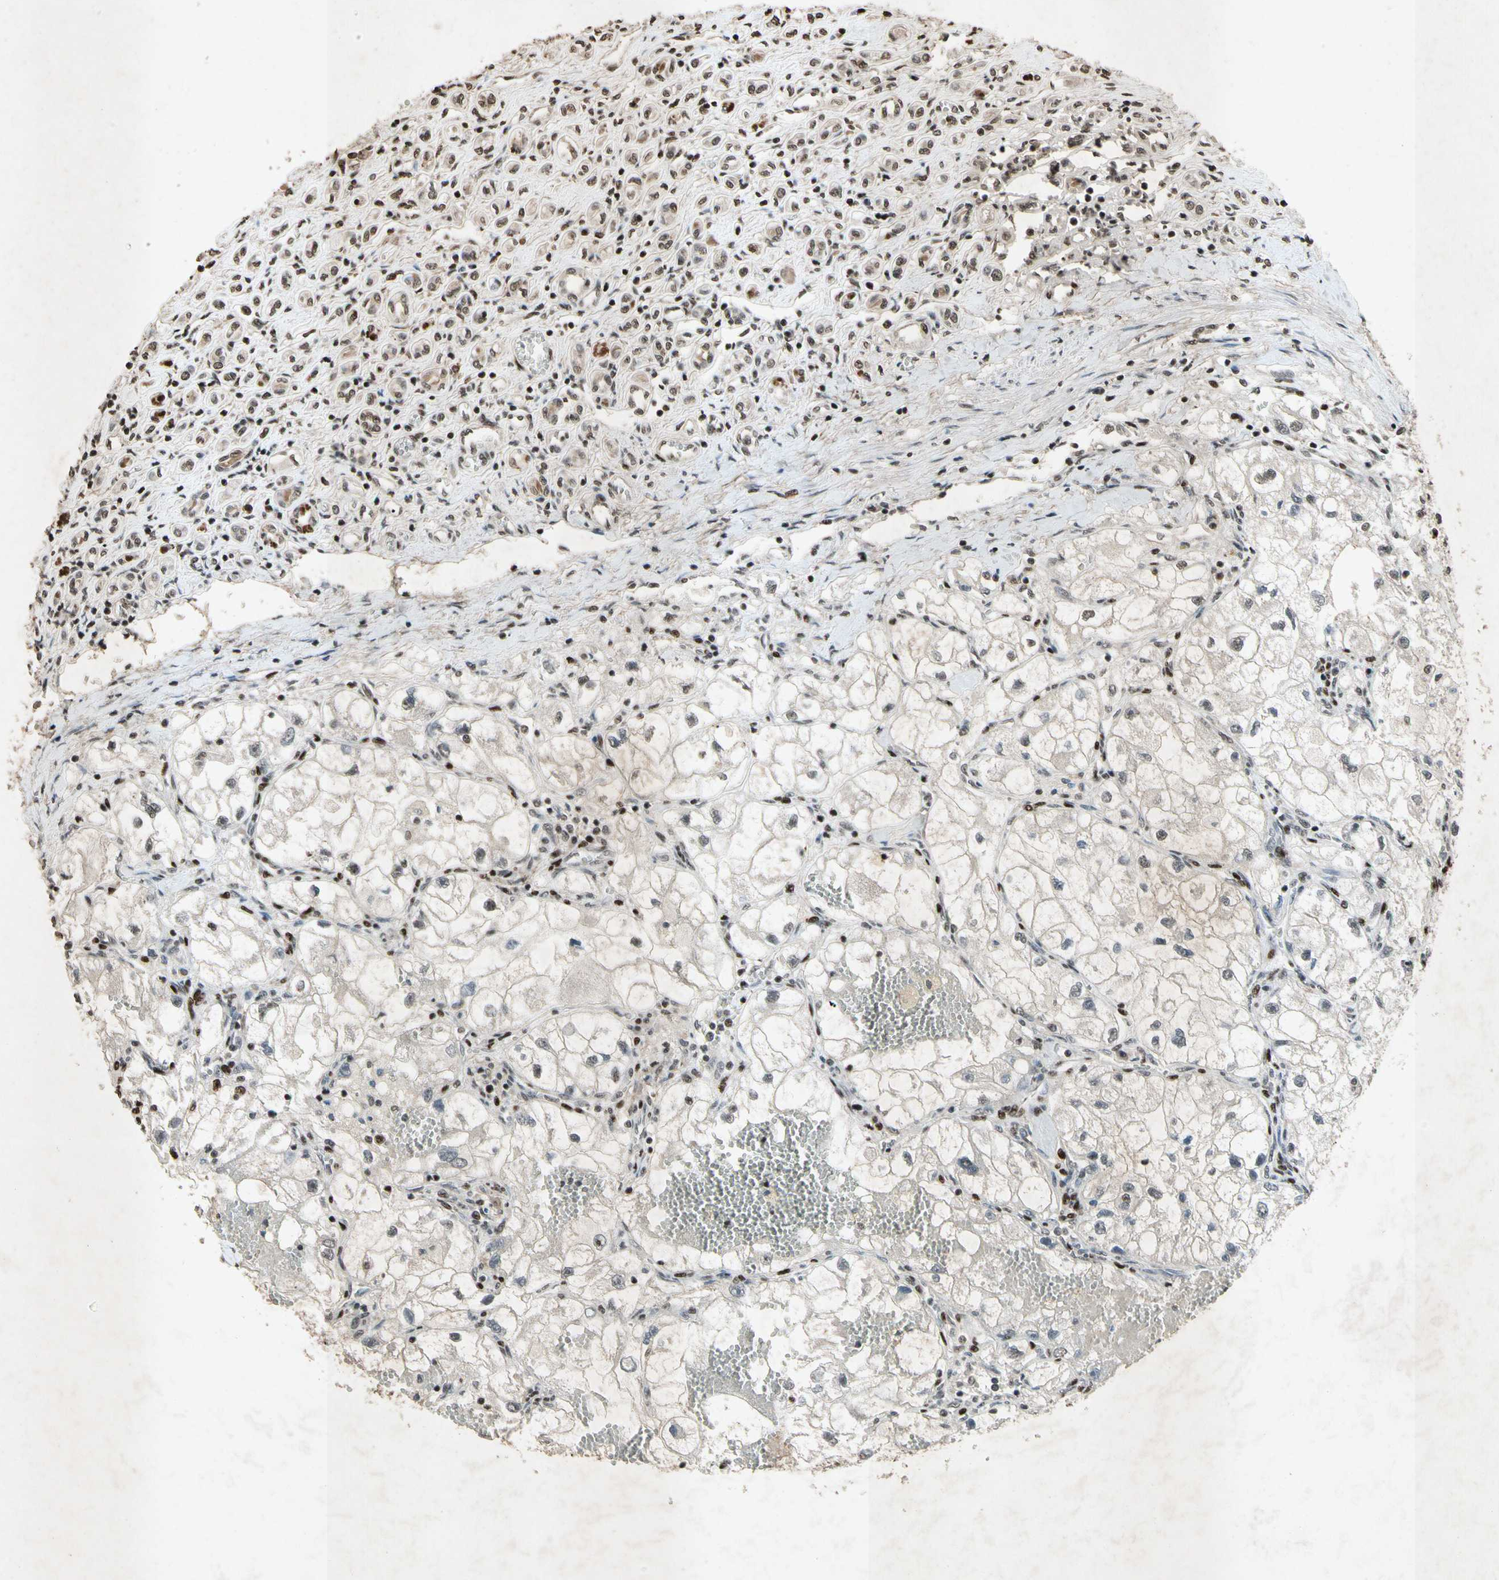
{"staining": {"intensity": "moderate", "quantity": "25%-75%", "location": "nuclear"}, "tissue": "renal cancer", "cell_type": "Tumor cells", "image_type": "cancer", "snomed": [{"axis": "morphology", "description": "Adenocarcinoma, NOS"}, {"axis": "topography", "description": "Kidney"}], "caption": "A brown stain labels moderate nuclear staining of a protein in human renal adenocarcinoma tumor cells. The staining was performed using DAB to visualize the protein expression in brown, while the nuclei were stained in blue with hematoxylin (Magnification: 20x).", "gene": "TBX2", "patient": {"sex": "female", "age": 70}}